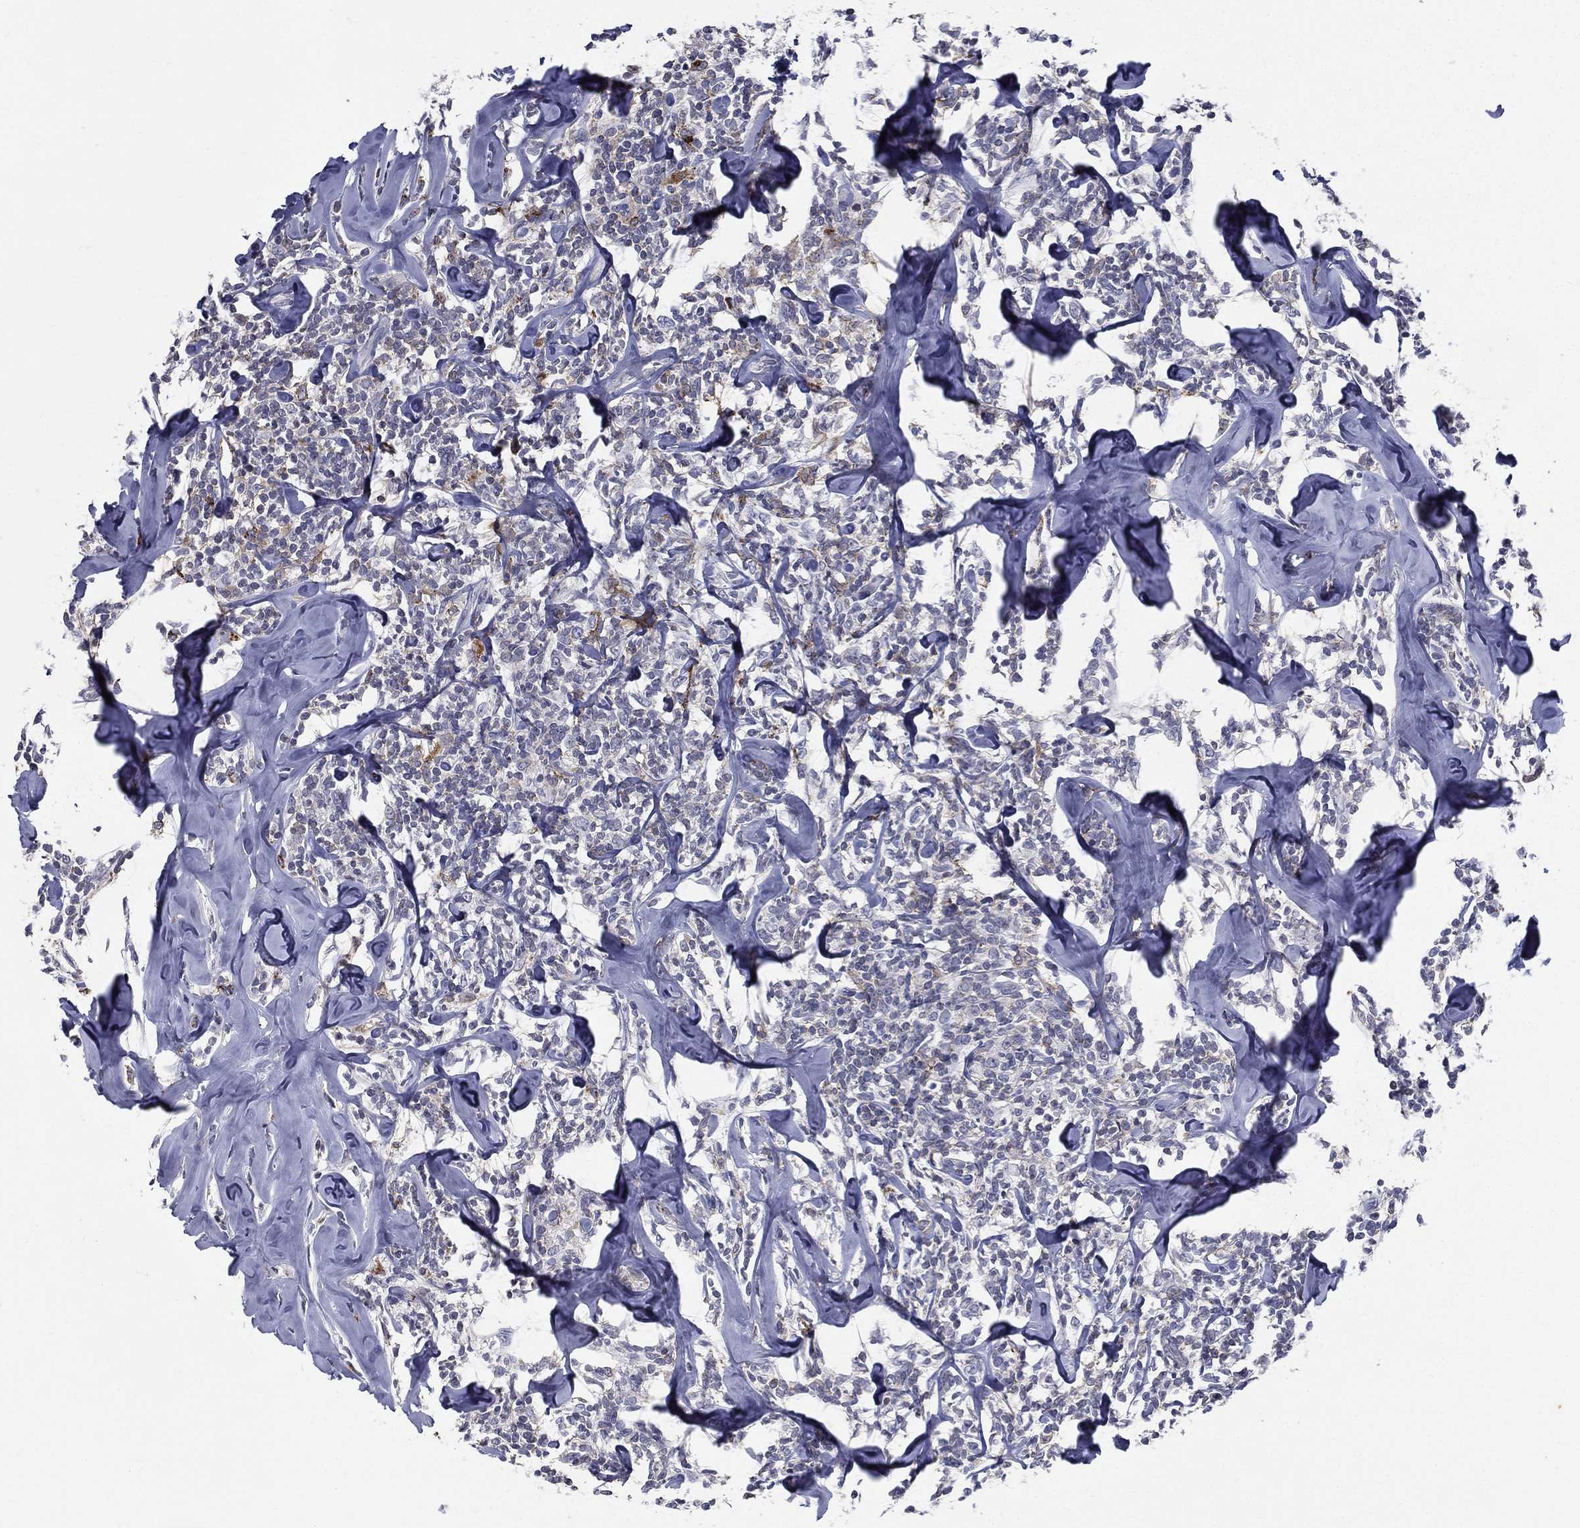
{"staining": {"intensity": "moderate", "quantity": "<25%", "location": "cytoplasmic/membranous"}, "tissue": "lymphoma", "cell_type": "Tumor cells", "image_type": "cancer", "snomed": [{"axis": "morphology", "description": "Malignant lymphoma, non-Hodgkin's type, Low grade"}, {"axis": "topography", "description": "Lymph node"}], "caption": "A histopathology image of malignant lymphoma, non-Hodgkin's type (low-grade) stained for a protein displays moderate cytoplasmic/membranous brown staining in tumor cells. The staining is performed using DAB (3,3'-diaminobenzidine) brown chromogen to label protein expression. The nuclei are counter-stained blue using hematoxylin.", "gene": "EVI2B", "patient": {"sex": "female", "age": 56}}